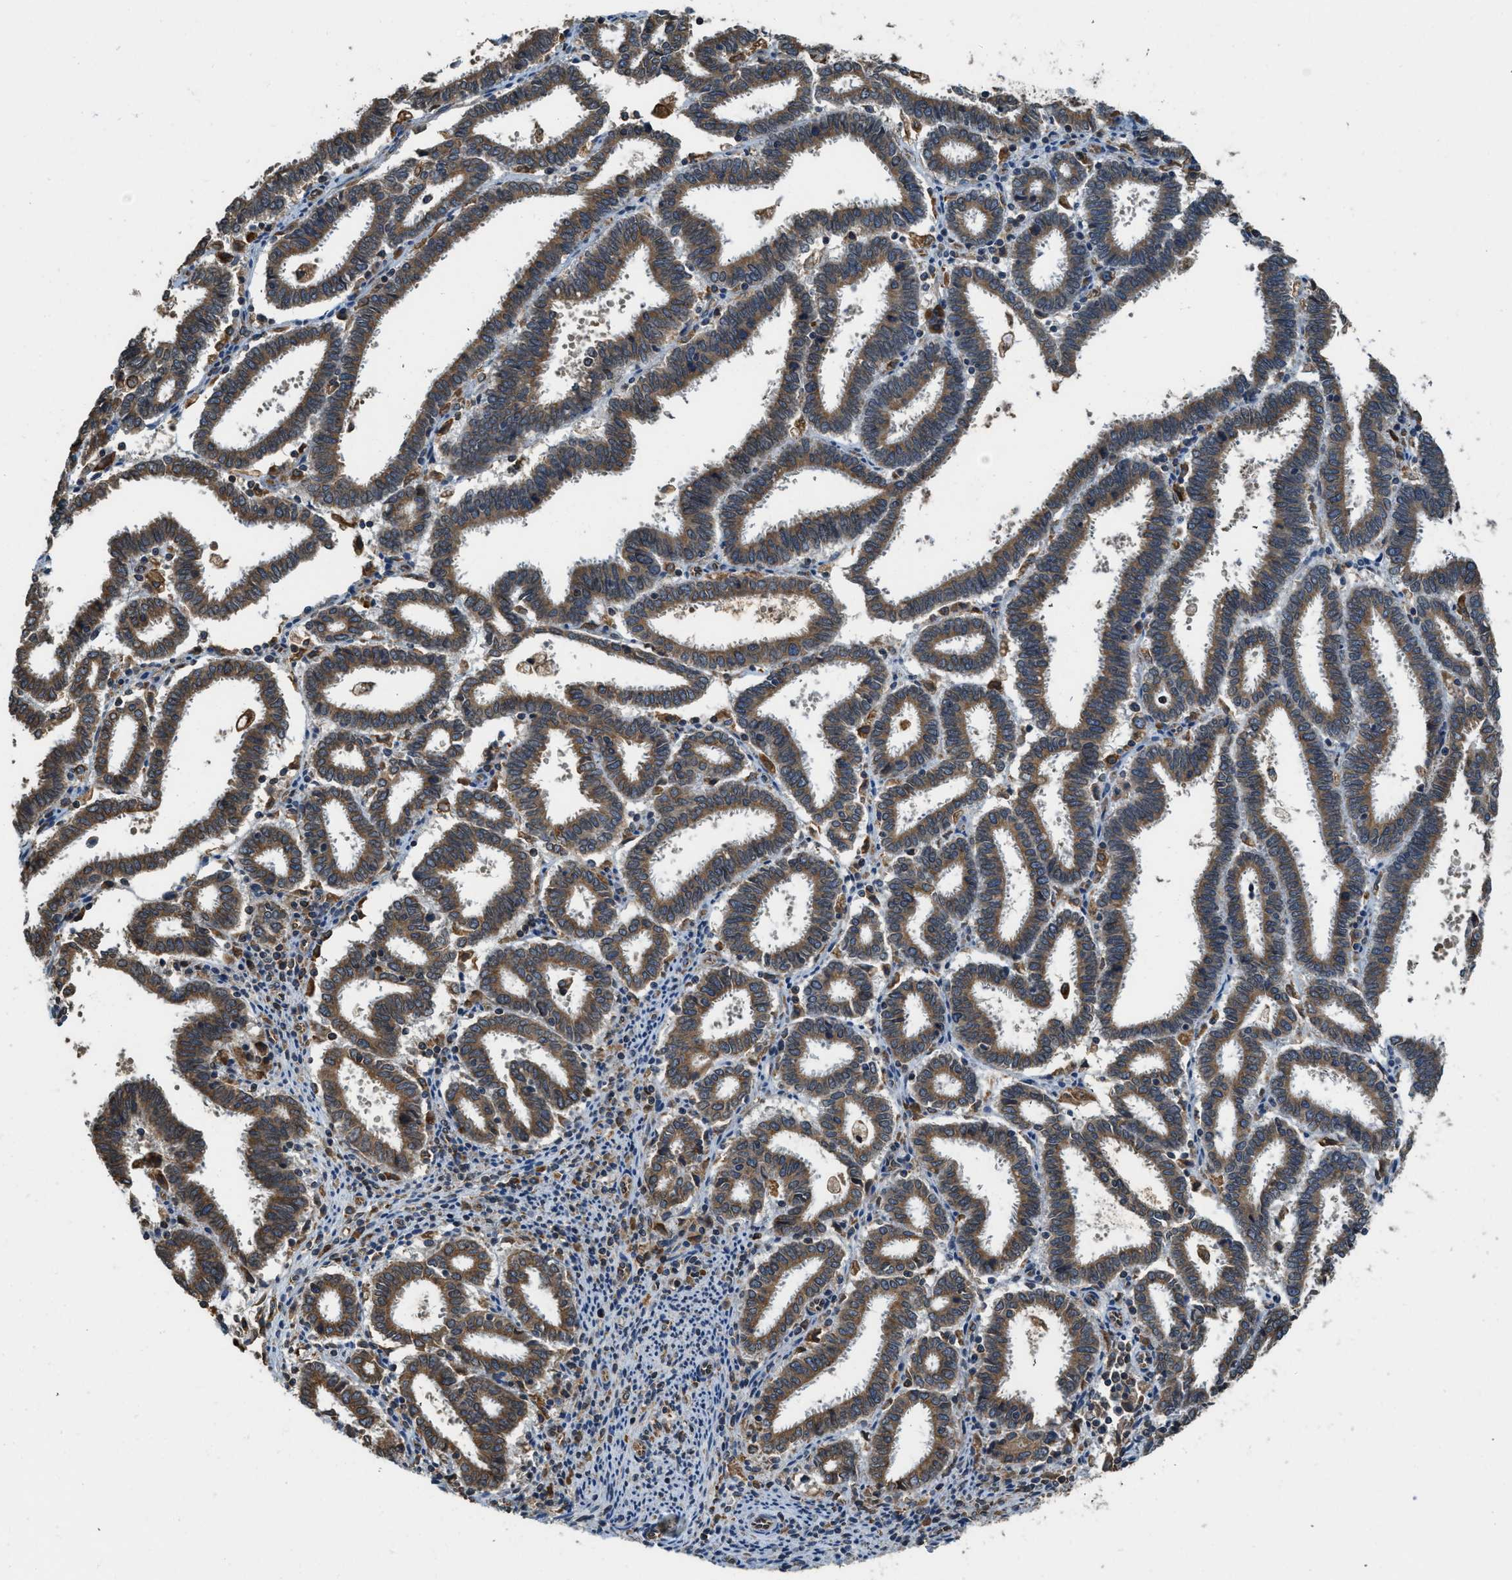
{"staining": {"intensity": "moderate", "quantity": ">75%", "location": "cytoplasmic/membranous"}, "tissue": "endometrial cancer", "cell_type": "Tumor cells", "image_type": "cancer", "snomed": [{"axis": "morphology", "description": "Adenocarcinoma, NOS"}, {"axis": "topography", "description": "Uterus"}], "caption": "Endometrial cancer (adenocarcinoma) tissue demonstrates moderate cytoplasmic/membranous expression in approximately >75% of tumor cells, visualized by immunohistochemistry. The staining is performed using DAB brown chromogen to label protein expression. The nuclei are counter-stained blue using hematoxylin.", "gene": "BCAP31", "patient": {"sex": "female", "age": 83}}